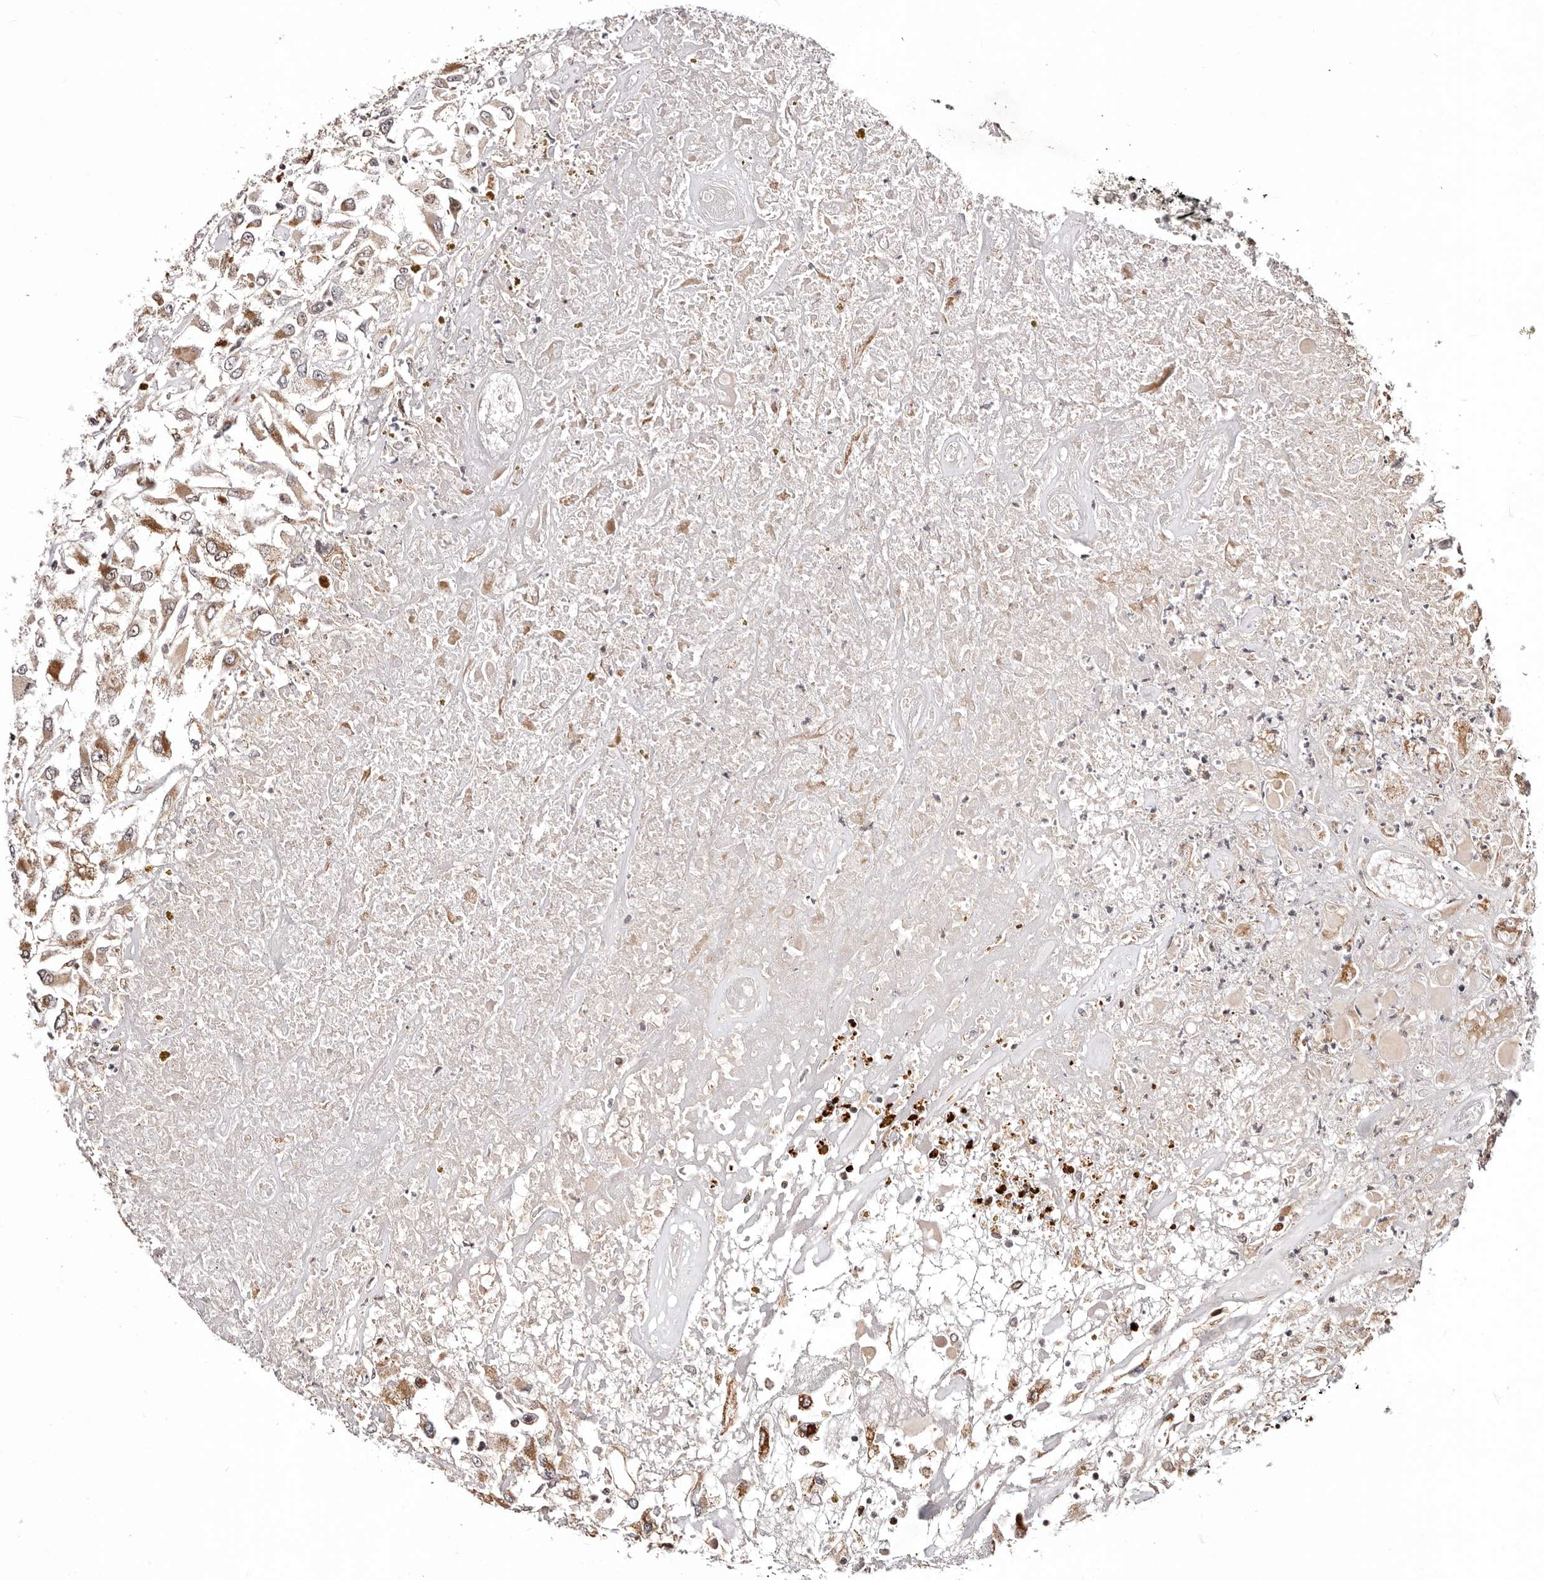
{"staining": {"intensity": "moderate", "quantity": "<25%", "location": "cytoplasmic/membranous"}, "tissue": "renal cancer", "cell_type": "Tumor cells", "image_type": "cancer", "snomed": [{"axis": "morphology", "description": "Adenocarcinoma, NOS"}, {"axis": "topography", "description": "Kidney"}], "caption": "Renal cancer (adenocarcinoma) was stained to show a protein in brown. There is low levels of moderate cytoplasmic/membranous staining in approximately <25% of tumor cells.", "gene": "HIVEP3", "patient": {"sex": "female", "age": 52}}